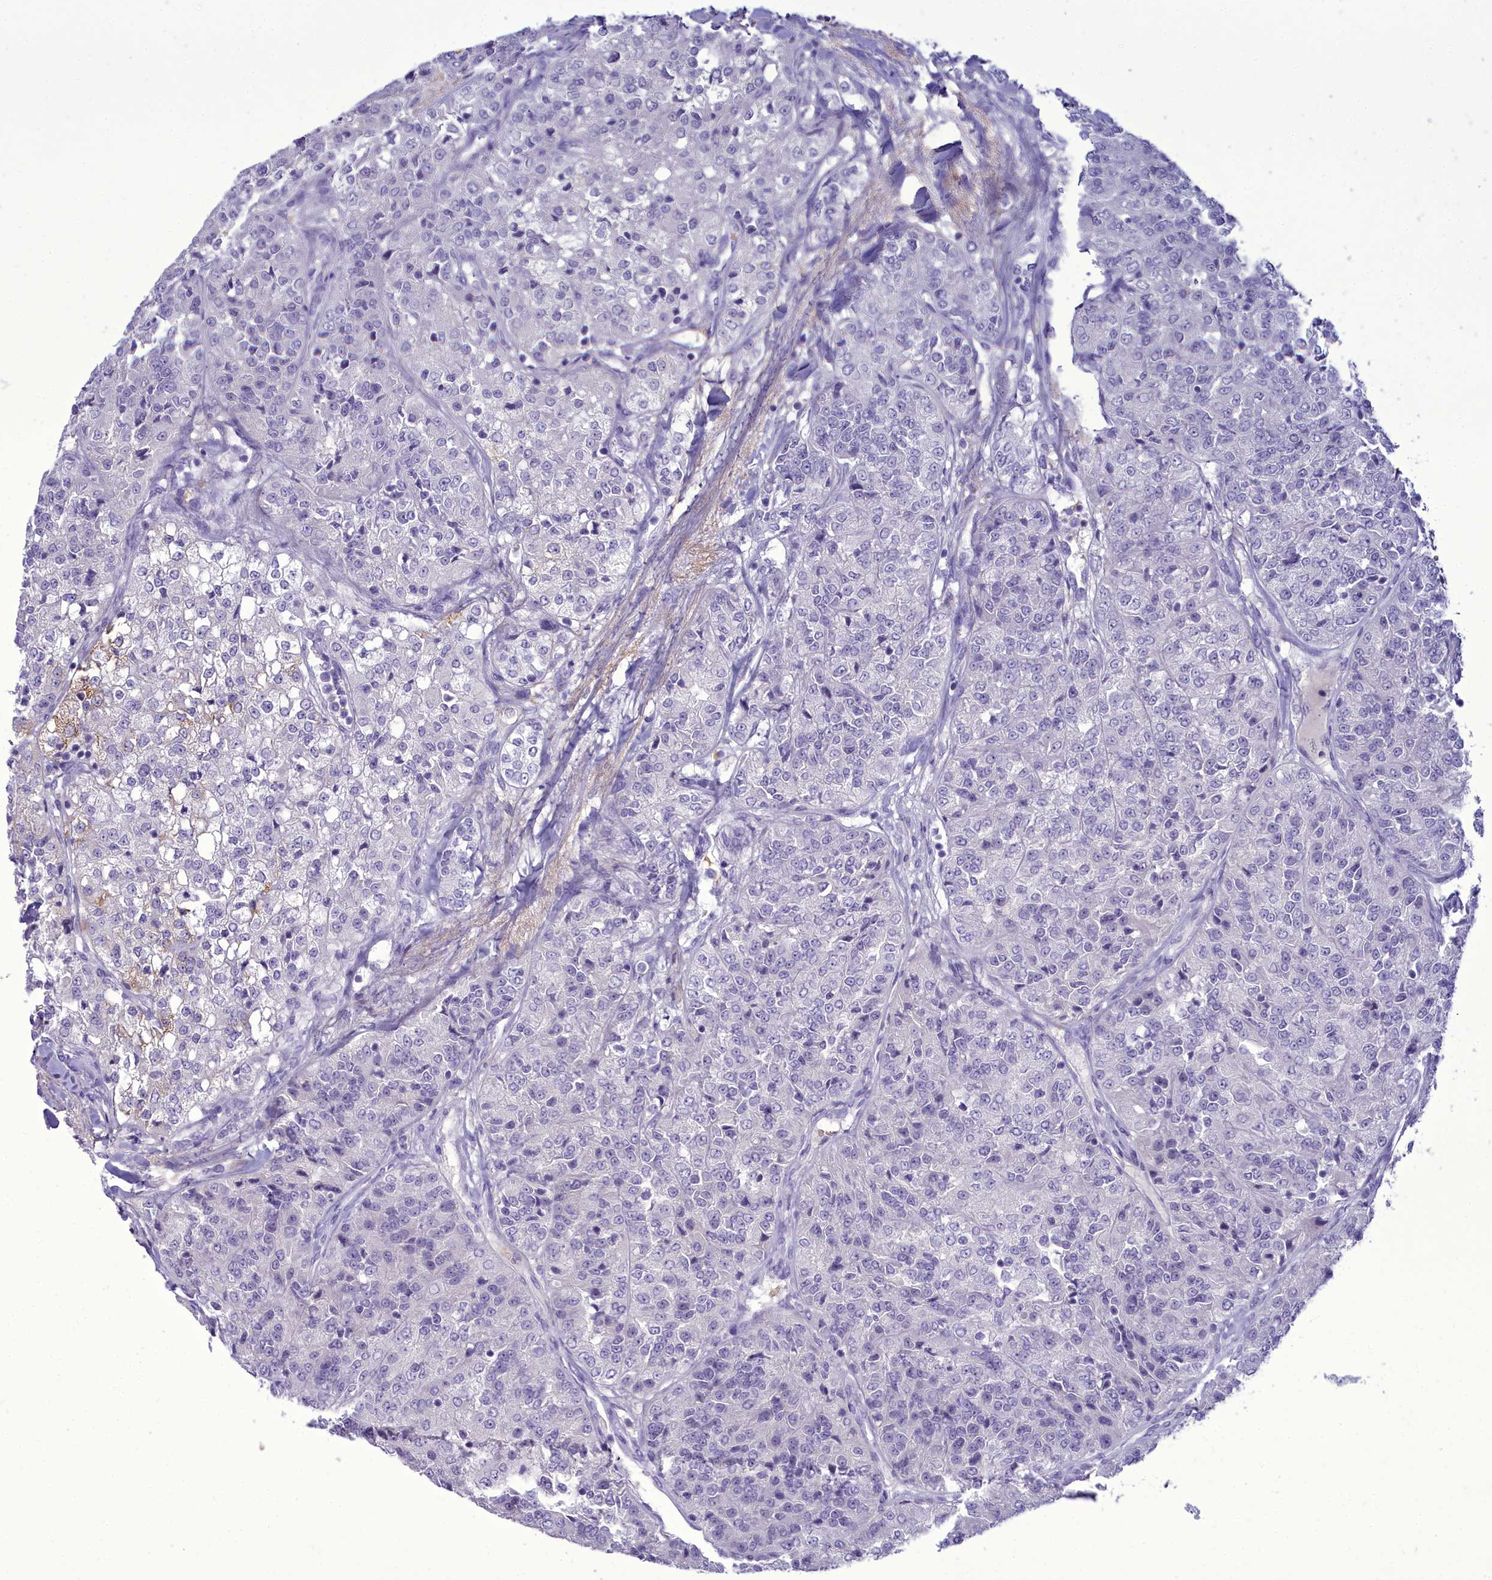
{"staining": {"intensity": "negative", "quantity": "none", "location": "none"}, "tissue": "renal cancer", "cell_type": "Tumor cells", "image_type": "cancer", "snomed": [{"axis": "morphology", "description": "Adenocarcinoma, NOS"}, {"axis": "topography", "description": "Kidney"}], "caption": "Immunohistochemistry photomicrograph of neoplastic tissue: human renal cancer stained with DAB (3,3'-diaminobenzidine) demonstrates no significant protein positivity in tumor cells. The staining was performed using DAB to visualize the protein expression in brown, while the nuclei were stained in blue with hematoxylin (Magnification: 20x).", "gene": "OSTN", "patient": {"sex": "female", "age": 63}}